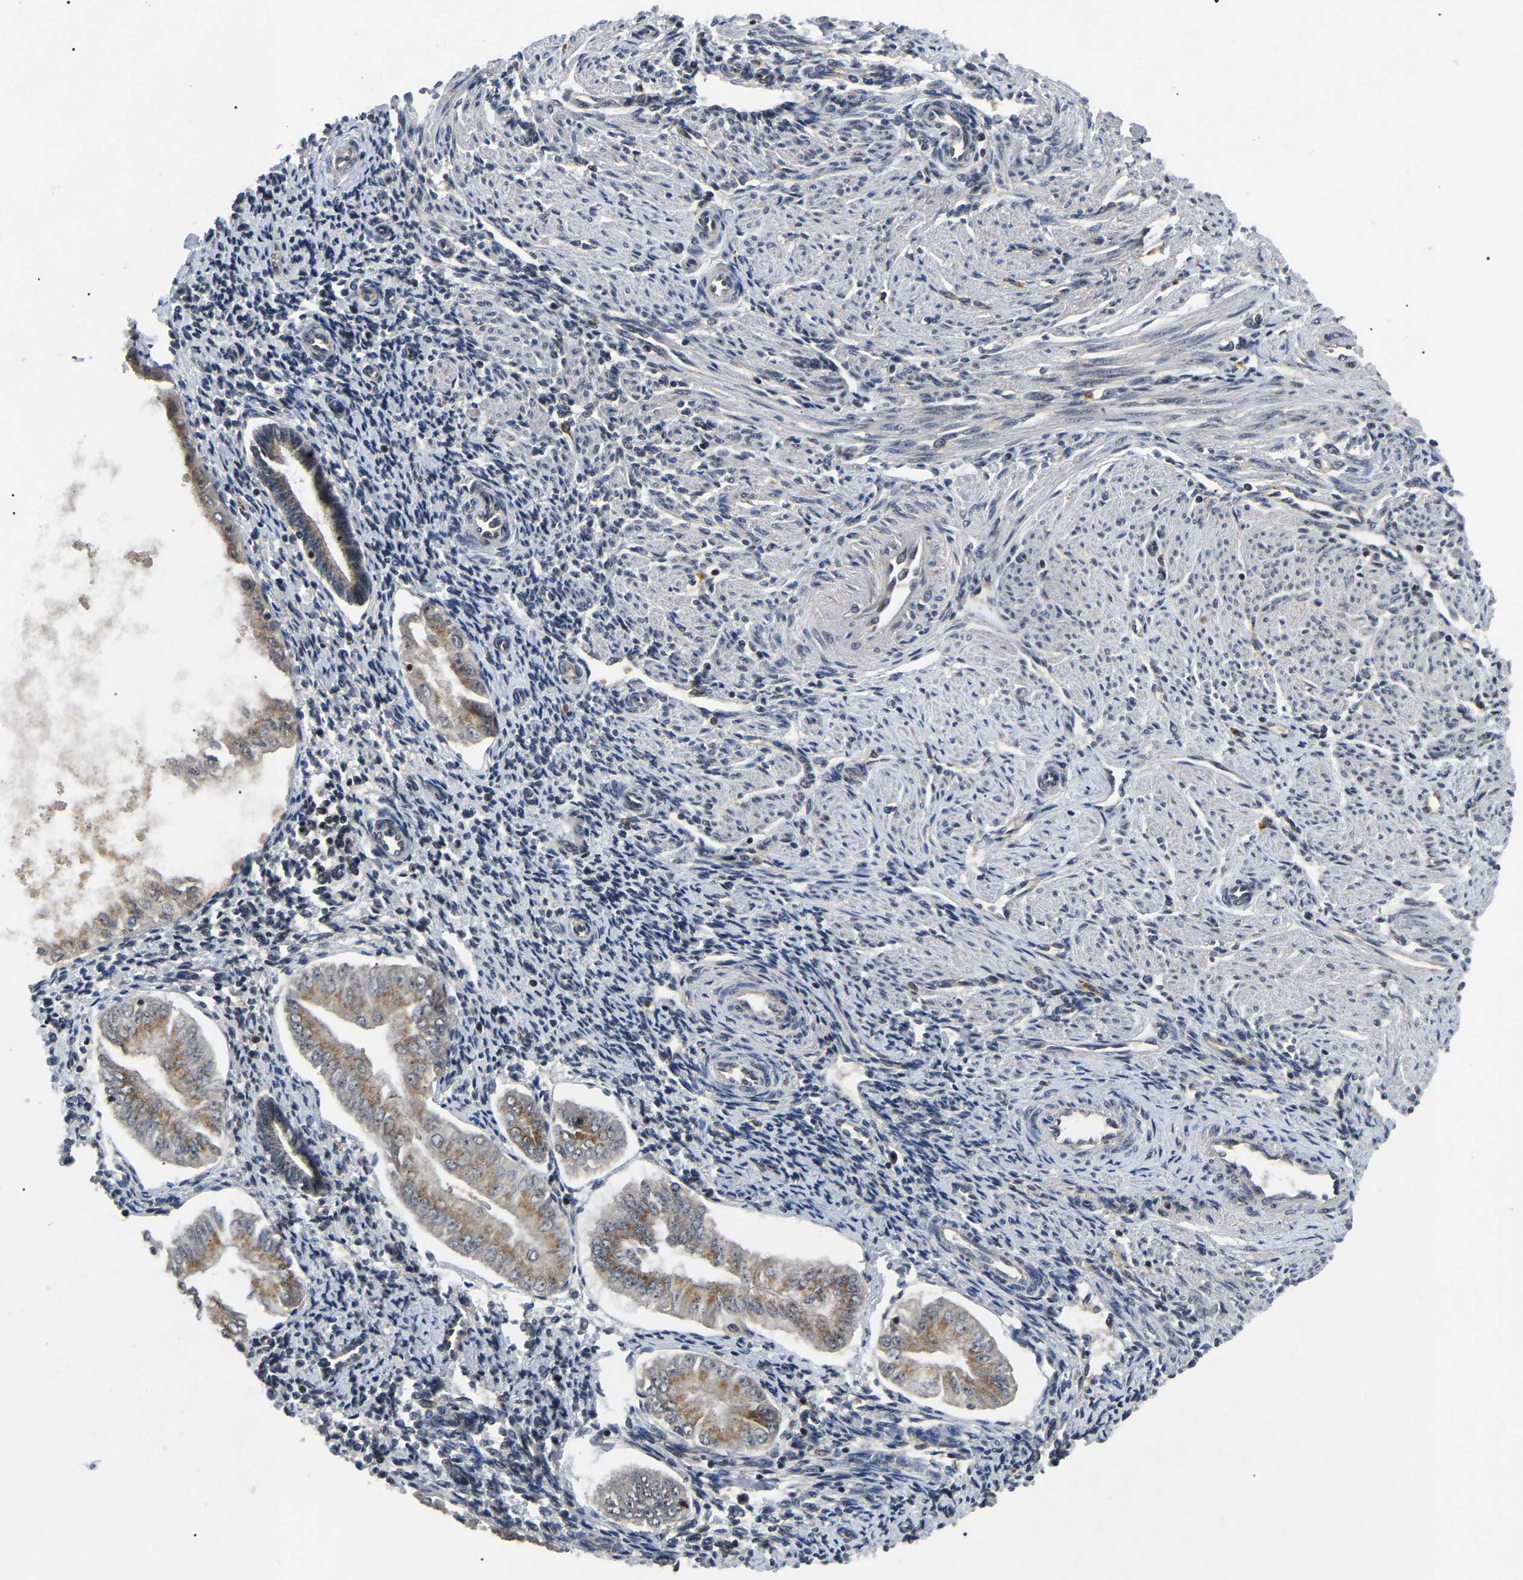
{"staining": {"intensity": "moderate", "quantity": ">75%", "location": "cytoplasmic/membranous"}, "tissue": "endometrial cancer", "cell_type": "Tumor cells", "image_type": "cancer", "snomed": [{"axis": "morphology", "description": "Adenocarcinoma, NOS"}, {"axis": "topography", "description": "Endometrium"}], "caption": "Endometrial adenocarcinoma was stained to show a protein in brown. There is medium levels of moderate cytoplasmic/membranous positivity in about >75% of tumor cells. The staining was performed using DAB to visualize the protein expression in brown, while the nuclei were stained in blue with hematoxylin (Magnification: 20x).", "gene": "RBM28", "patient": {"sex": "female", "age": 53}}